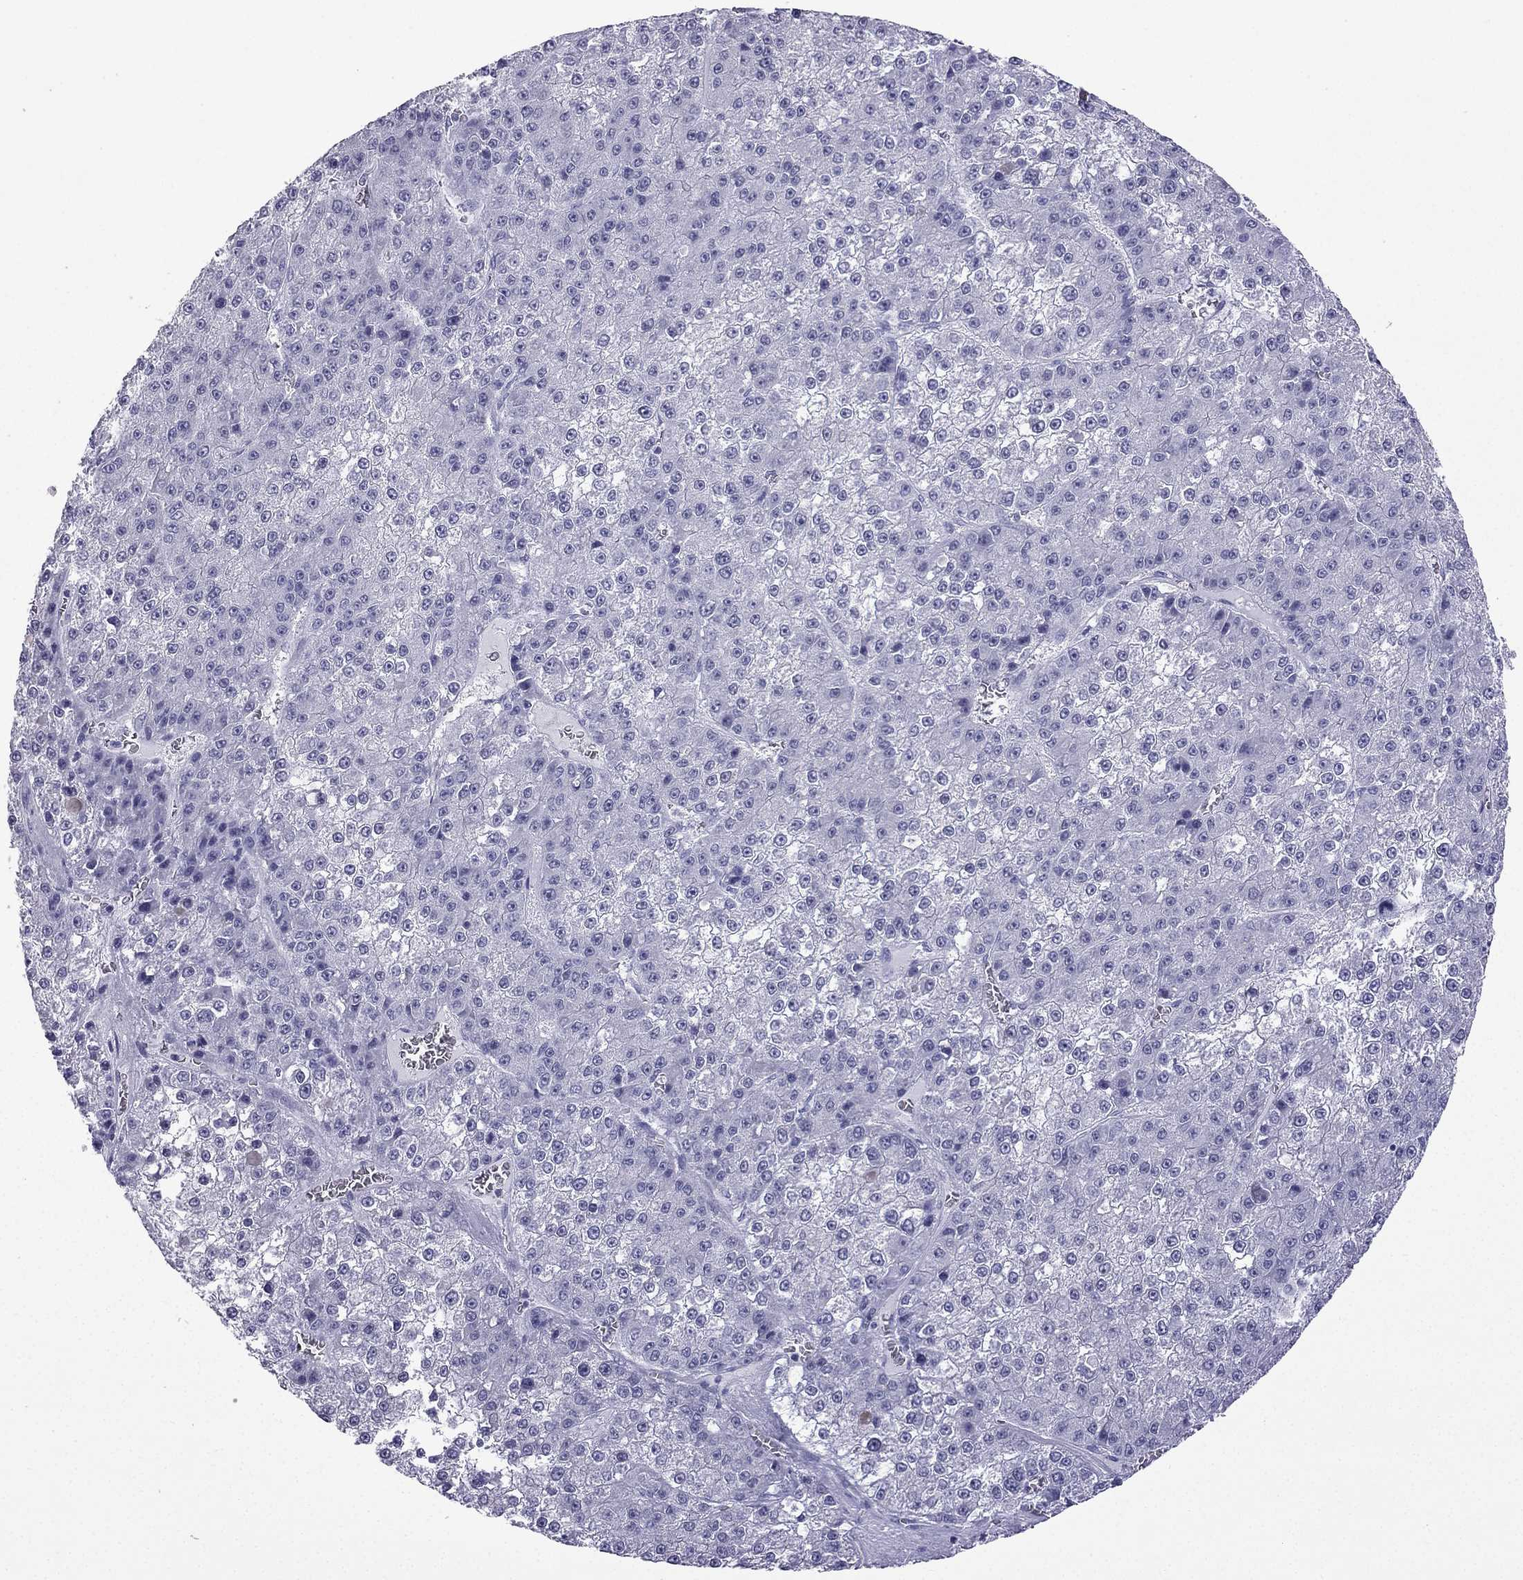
{"staining": {"intensity": "negative", "quantity": "none", "location": "none"}, "tissue": "liver cancer", "cell_type": "Tumor cells", "image_type": "cancer", "snomed": [{"axis": "morphology", "description": "Carcinoma, Hepatocellular, NOS"}, {"axis": "topography", "description": "Liver"}], "caption": "IHC photomicrograph of neoplastic tissue: human liver hepatocellular carcinoma stained with DAB exhibits no significant protein positivity in tumor cells. The staining is performed using DAB brown chromogen with nuclei counter-stained in using hematoxylin.", "gene": "GJA8", "patient": {"sex": "female", "age": 73}}